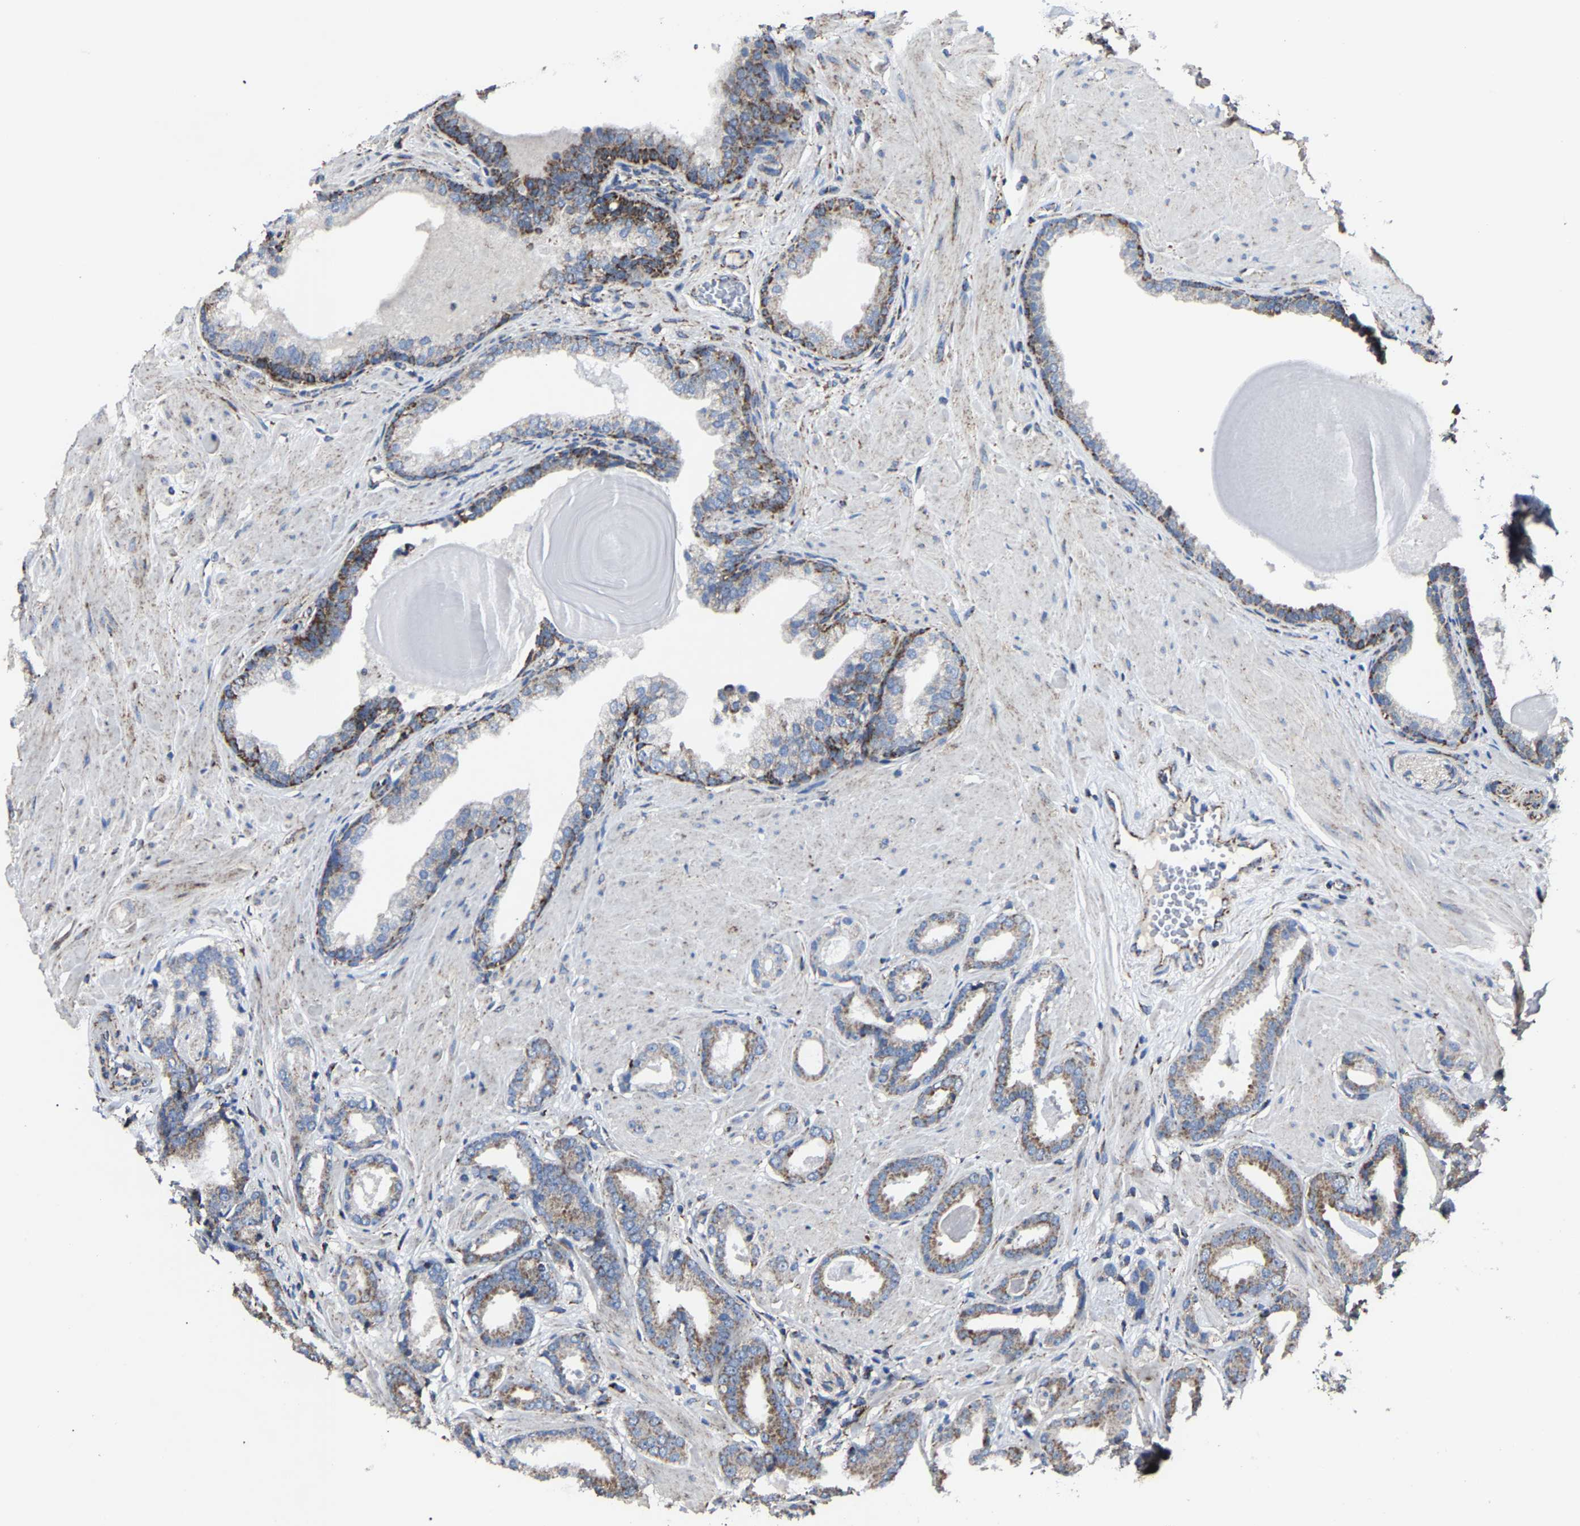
{"staining": {"intensity": "moderate", "quantity": ">75%", "location": "cytoplasmic/membranous"}, "tissue": "prostate cancer", "cell_type": "Tumor cells", "image_type": "cancer", "snomed": [{"axis": "morphology", "description": "Adenocarcinoma, Low grade"}, {"axis": "topography", "description": "Prostate"}], "caption": "A histopathology image of human prostate adenocarcinoma (low-grade) stained for a protein demonstrates moderate cytoplasmic/membranous brown staining in tumor cells.", "gene": "NDUFV3", "patient": {"sex": "male", "age": 53}}